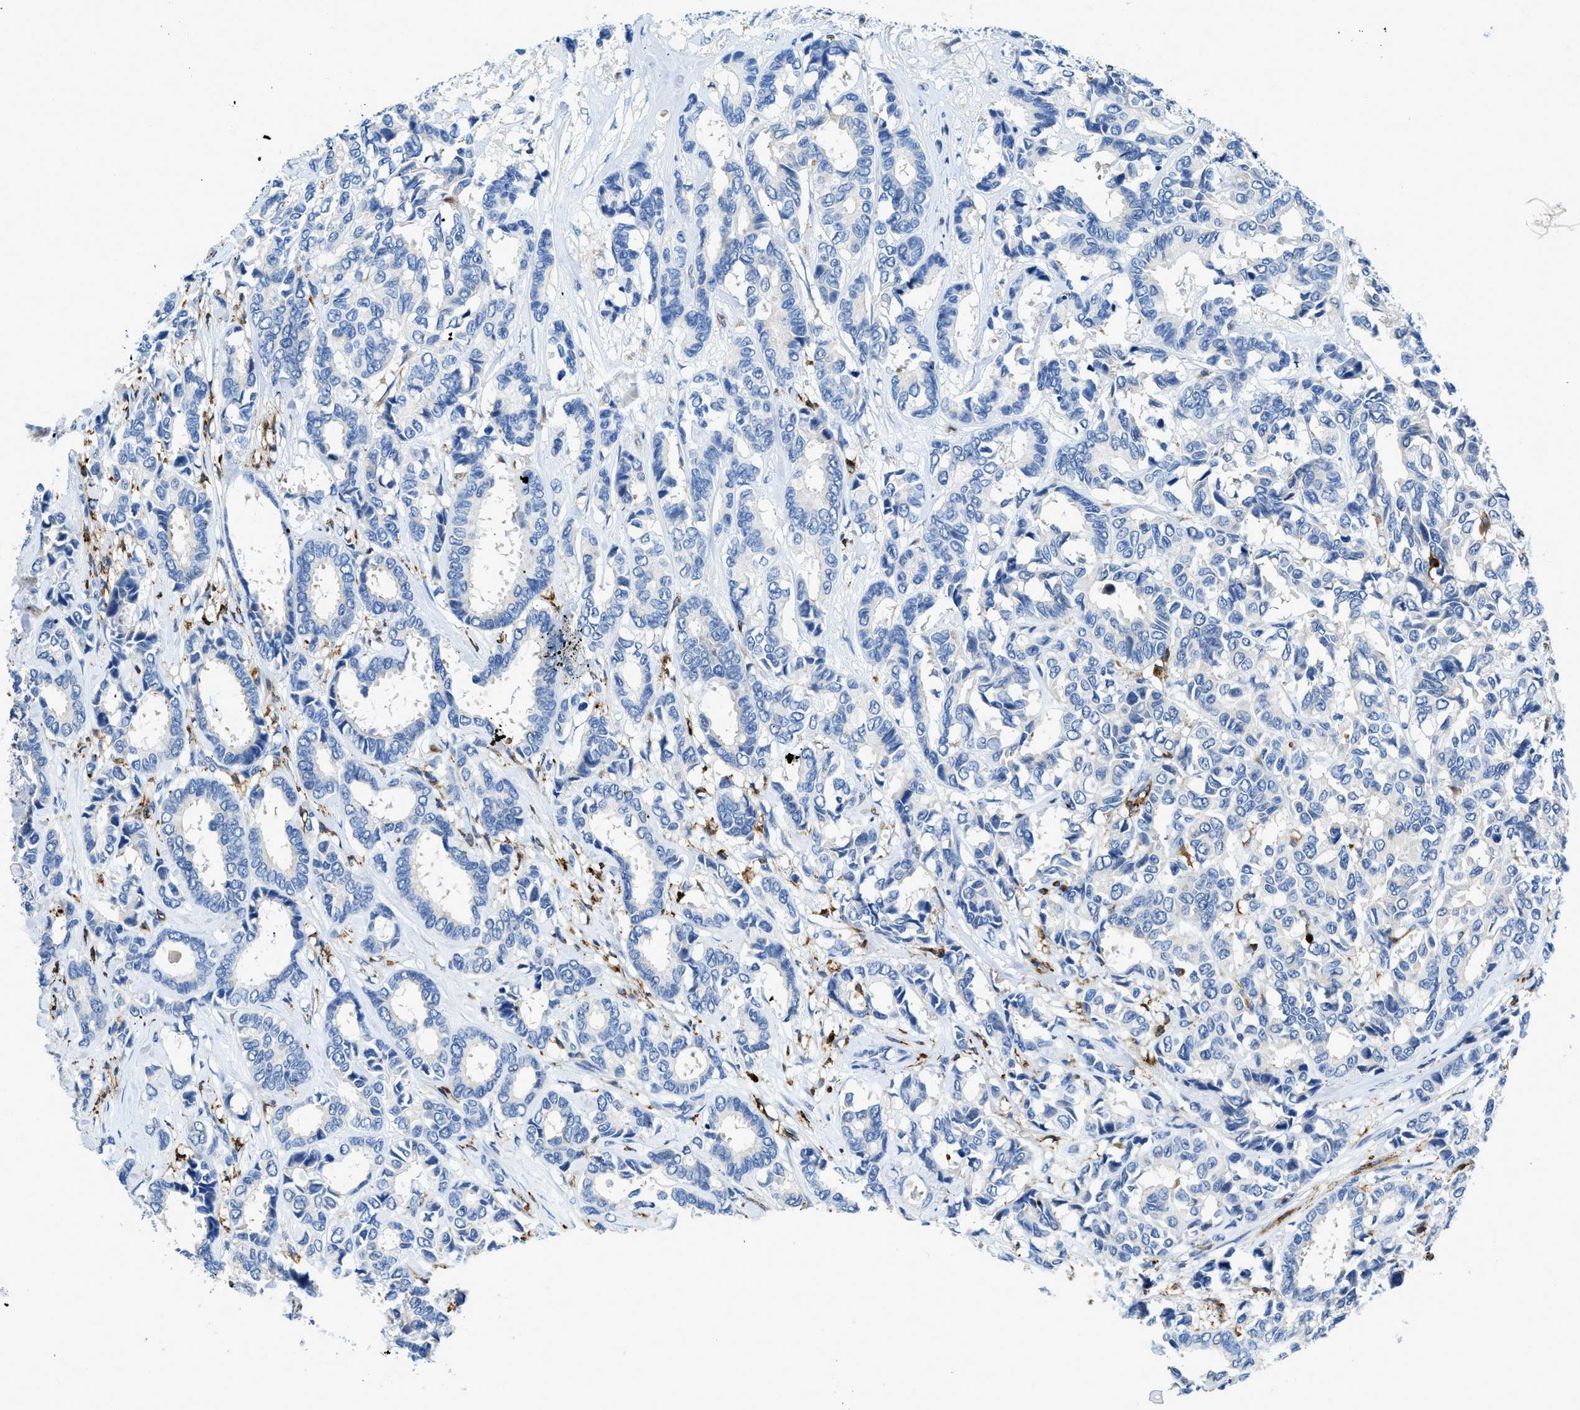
{"staining": {"intensity": "negative", "quantity": "none", "location": "none"}, "tissue": "breast cancer", "cell_type": "Tumor cells", "image_type": "cancer", "snomed": [{"axis": "morphology", "description": "Duct carcinoma"}, {"axis": "topography", "description": "Breast"}], "caption": "The IHC micrograph has no significant staining in tumor cells of invasive ductal carcinoma (breast) tissue. The staining is performed using DAB brown chromogen with nuclei counter-stained in using hematoxylin.", "gene": "CD226", "patient": {"sex": "female", "age": 87}}